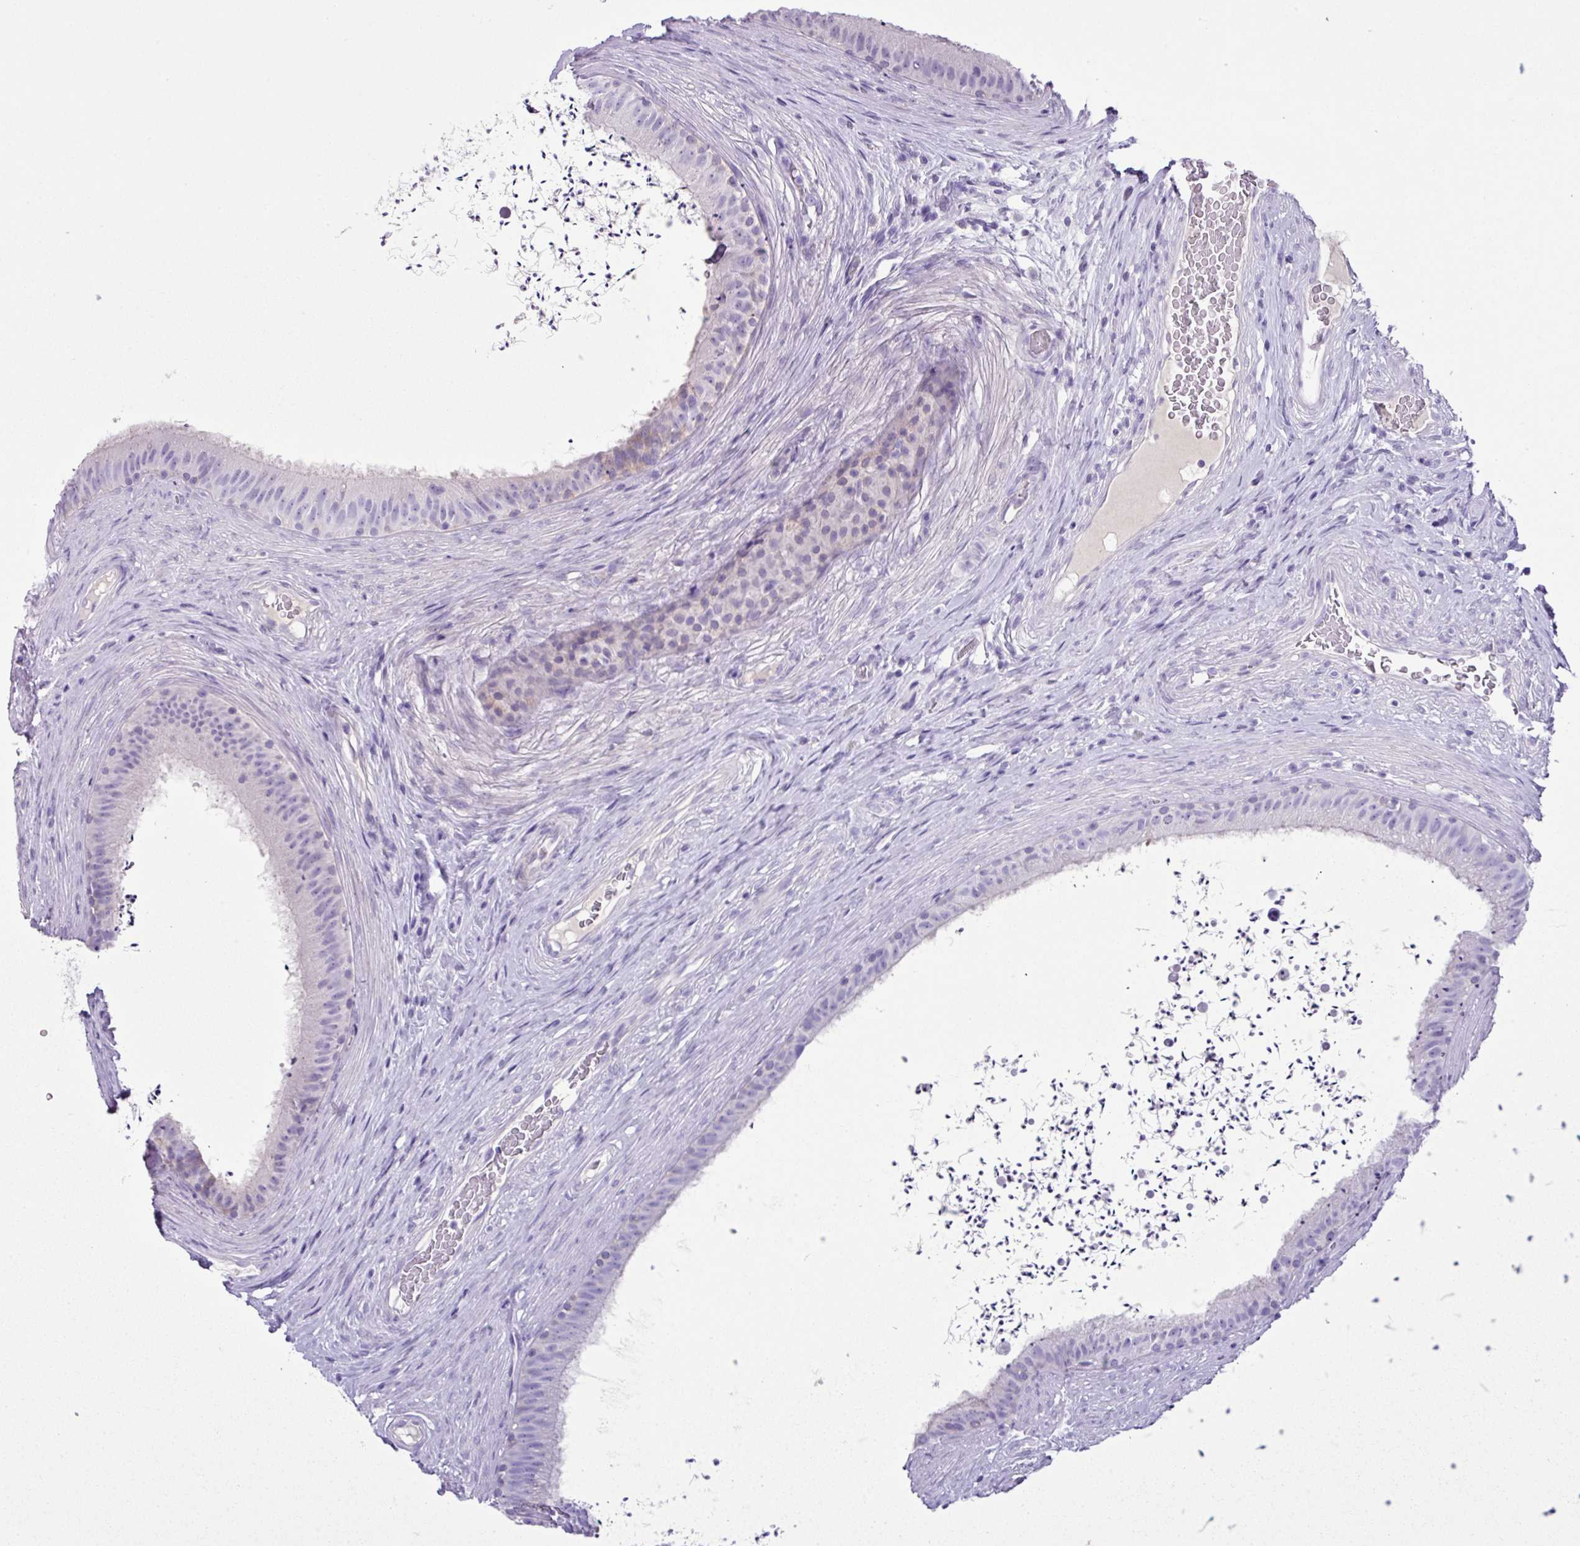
{"staining": {"intensity": "weak", "quantity": "<25%", "location": "cytoplasmic/membranous"}, "tissue": "epididymis", "cell_type": "Glandular cells", "image_type": "normal", "snomed": [{"axis": "morphology", "description": "Normal tissue, NOS"}, {"axis": "topography", "description": "Testis"}, {"axis": "topography", "description": "Epididymis"}], "caption": "A histopathology image of human epididymis is negative for staining in glandular cells. (Stains: DAB (3,3'-diaminobenzidine) IHC with hematoxylin counter stain, Microscopy: brightfield microscopy at high magnification).", "gene": "CYSTM1", "patient": {"sex": "male", "age": 41}}